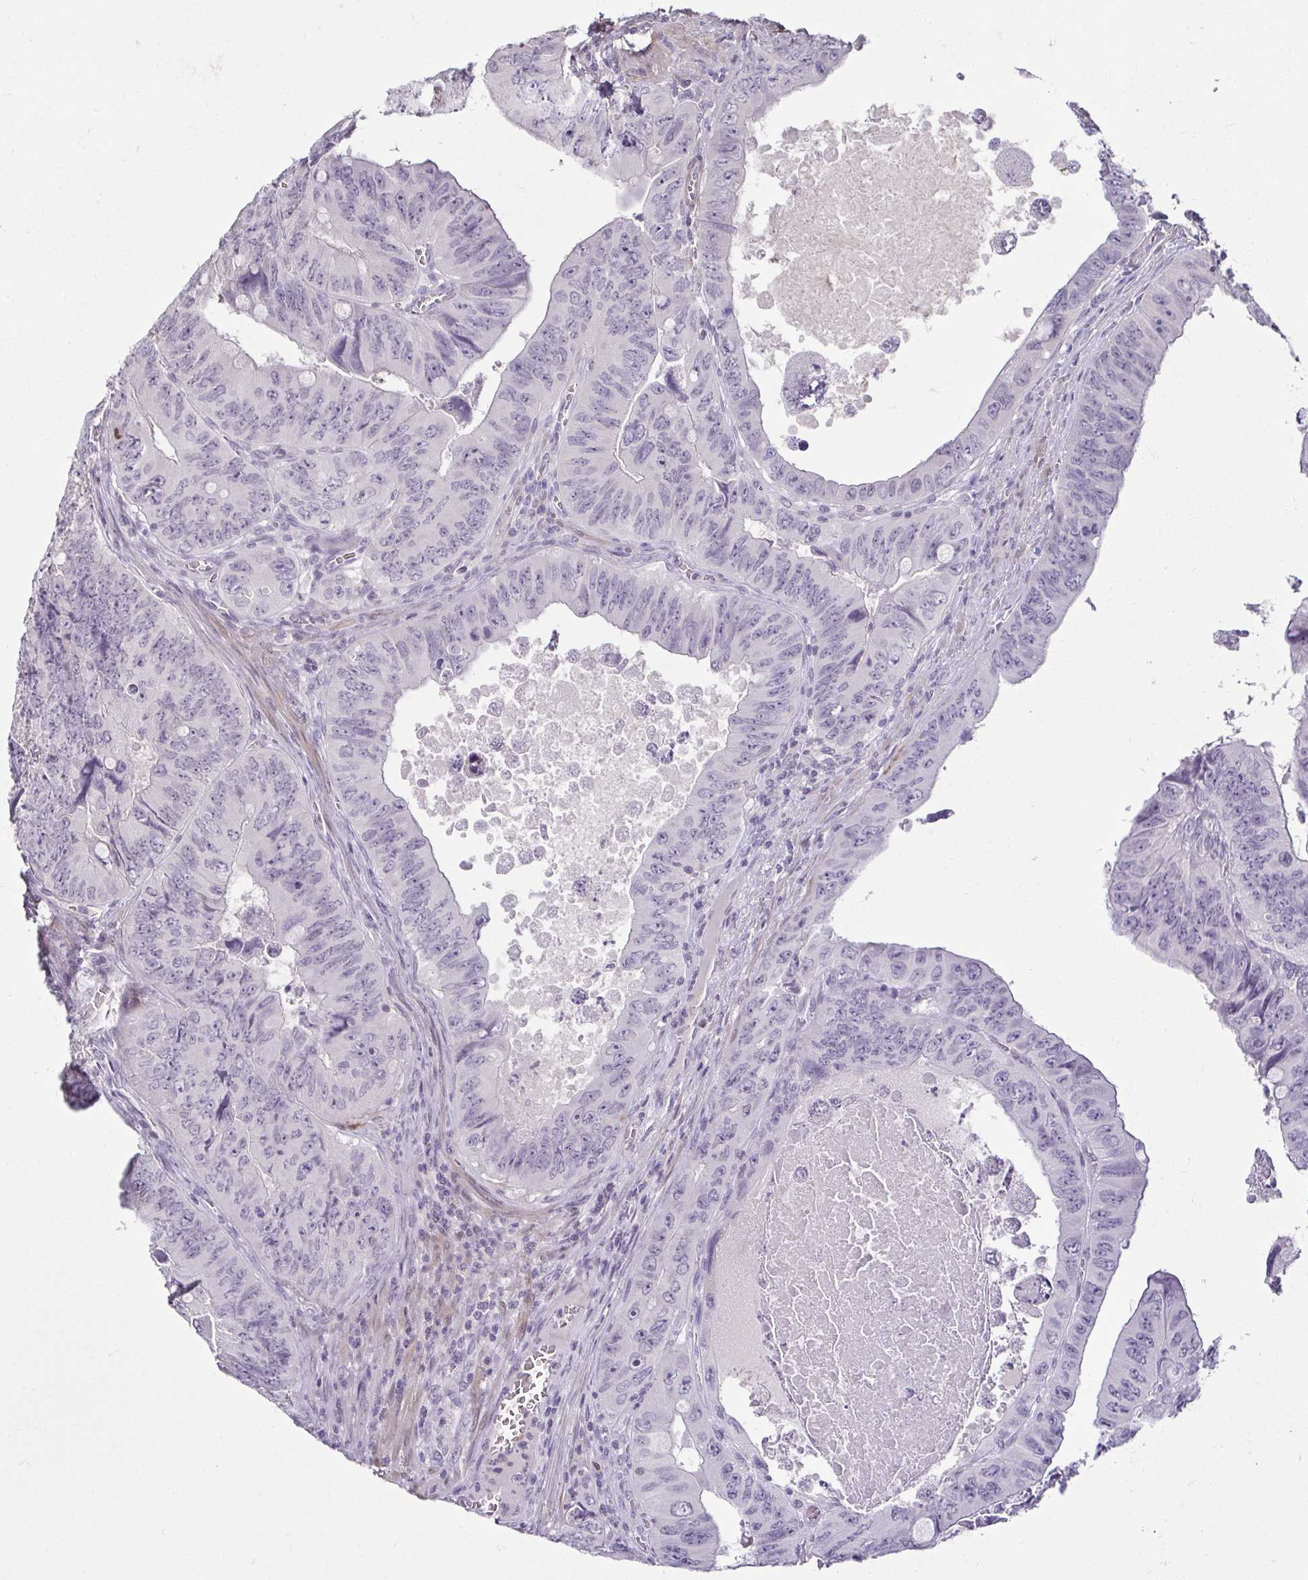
{"staining": {"intensity": "negative", "quantity": "none", "location": "none"}, "tissue": "colorectal cancer", "cell_type": "Tumor cells", "image_type": "cancer", "snomed": [{"axis": "morphology", "description": "Adenocarcinoma, NOS"}, {"axis": "topography", "description": "Colon"}], "caption": "A high-resolution micrograph shows IHC staining of adenocarcinoma (colorectal), which reveals no significant positivity in tumor cells.", "gene": "HOPX", "patient": {"sex": "female", "age": 84}}